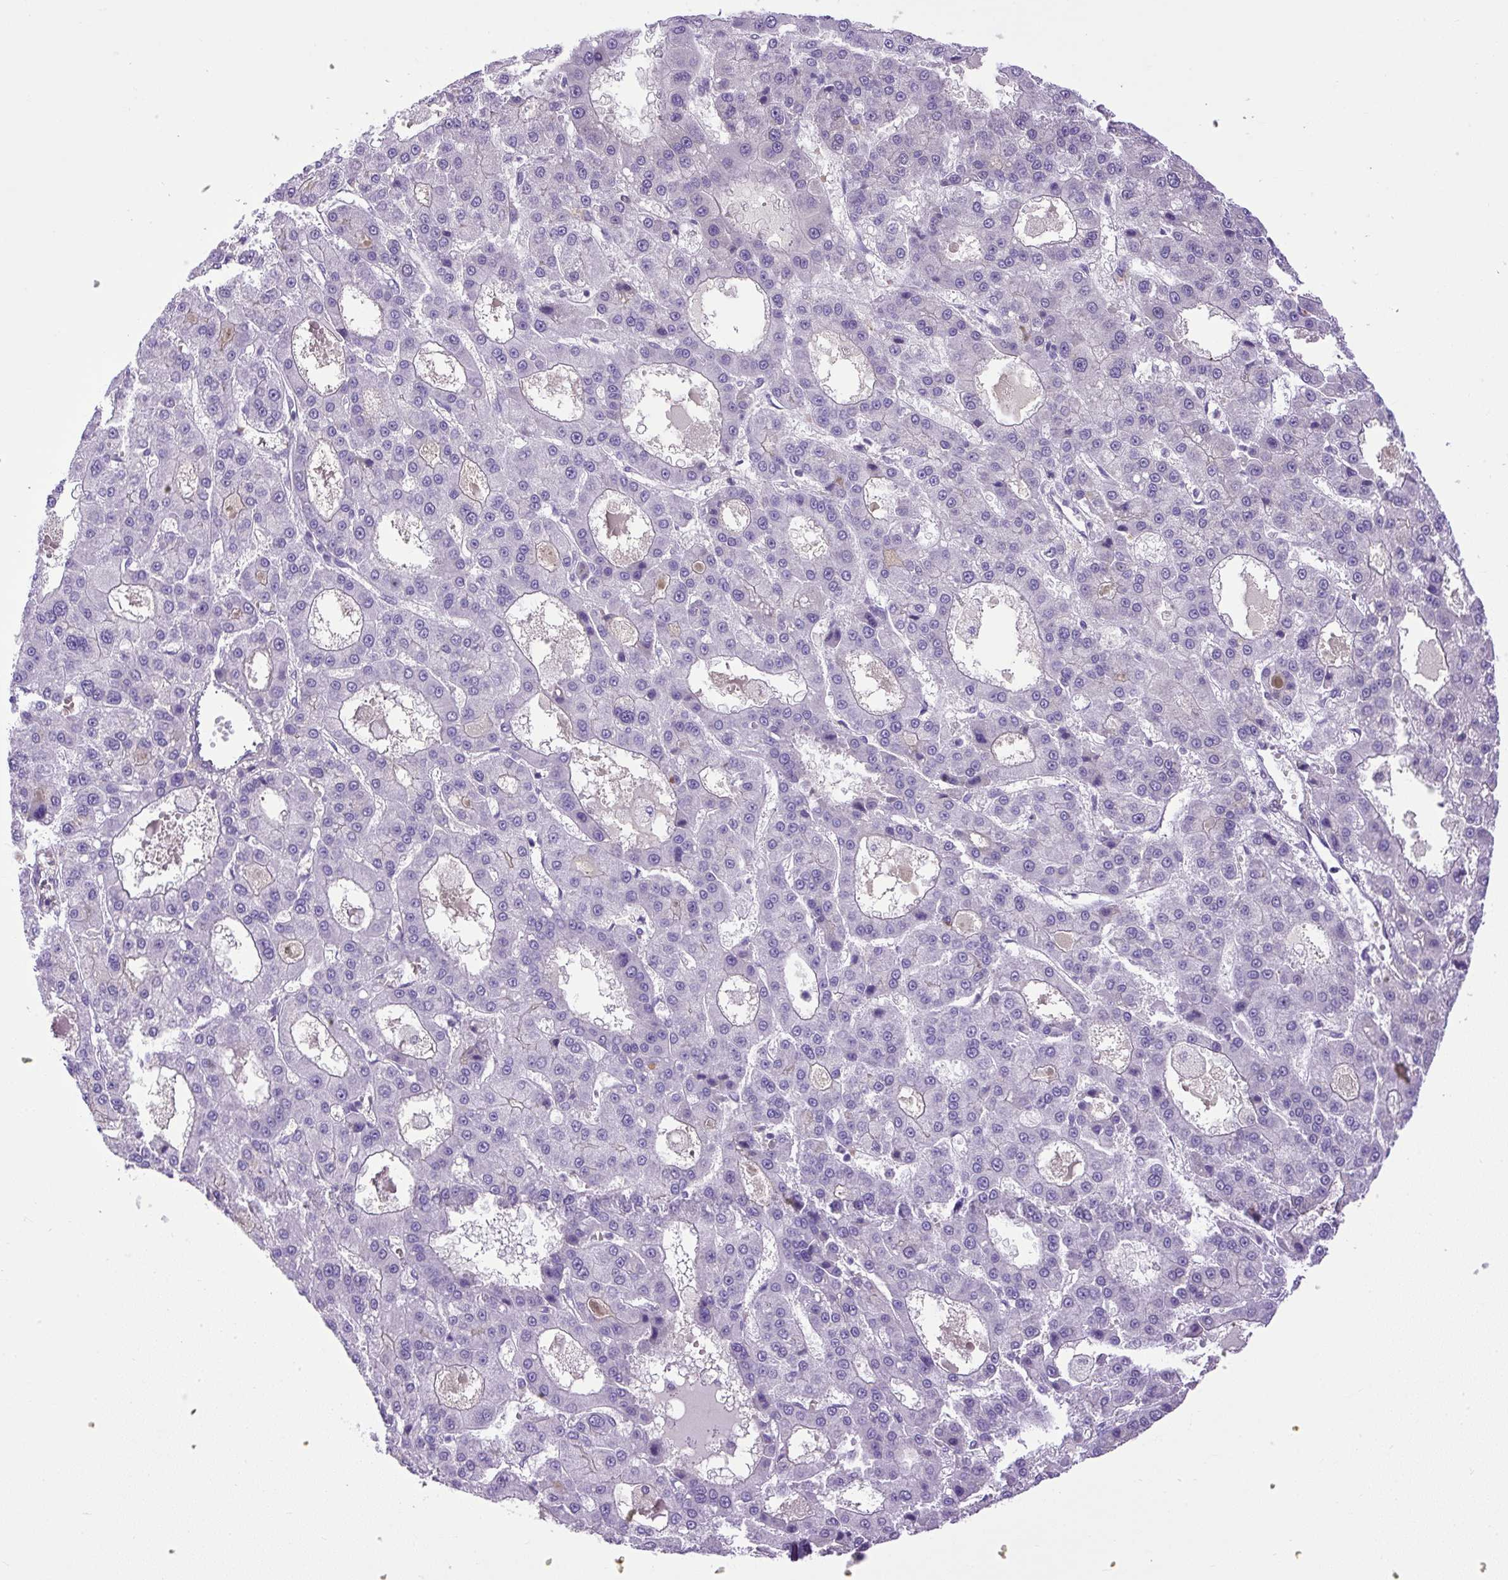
{"staining": {"intensity": "negative", "quantity": "none", "location": "none"}, "tissue": "liver cancer", "cell_type": "Tumor cells", "image_type": "cancer", "snomed": [{"axis": "morphology", "description": "Carcinoma, Hepatocellular, NOS"}, {"axis": "topography", "description": "Liver"}], "caption": "Tumor cells are negative for protein expression in human liver hepatocellular carcinoma.", "gene": "VWA7", "patient": {"sex": "male", "age": 70}}